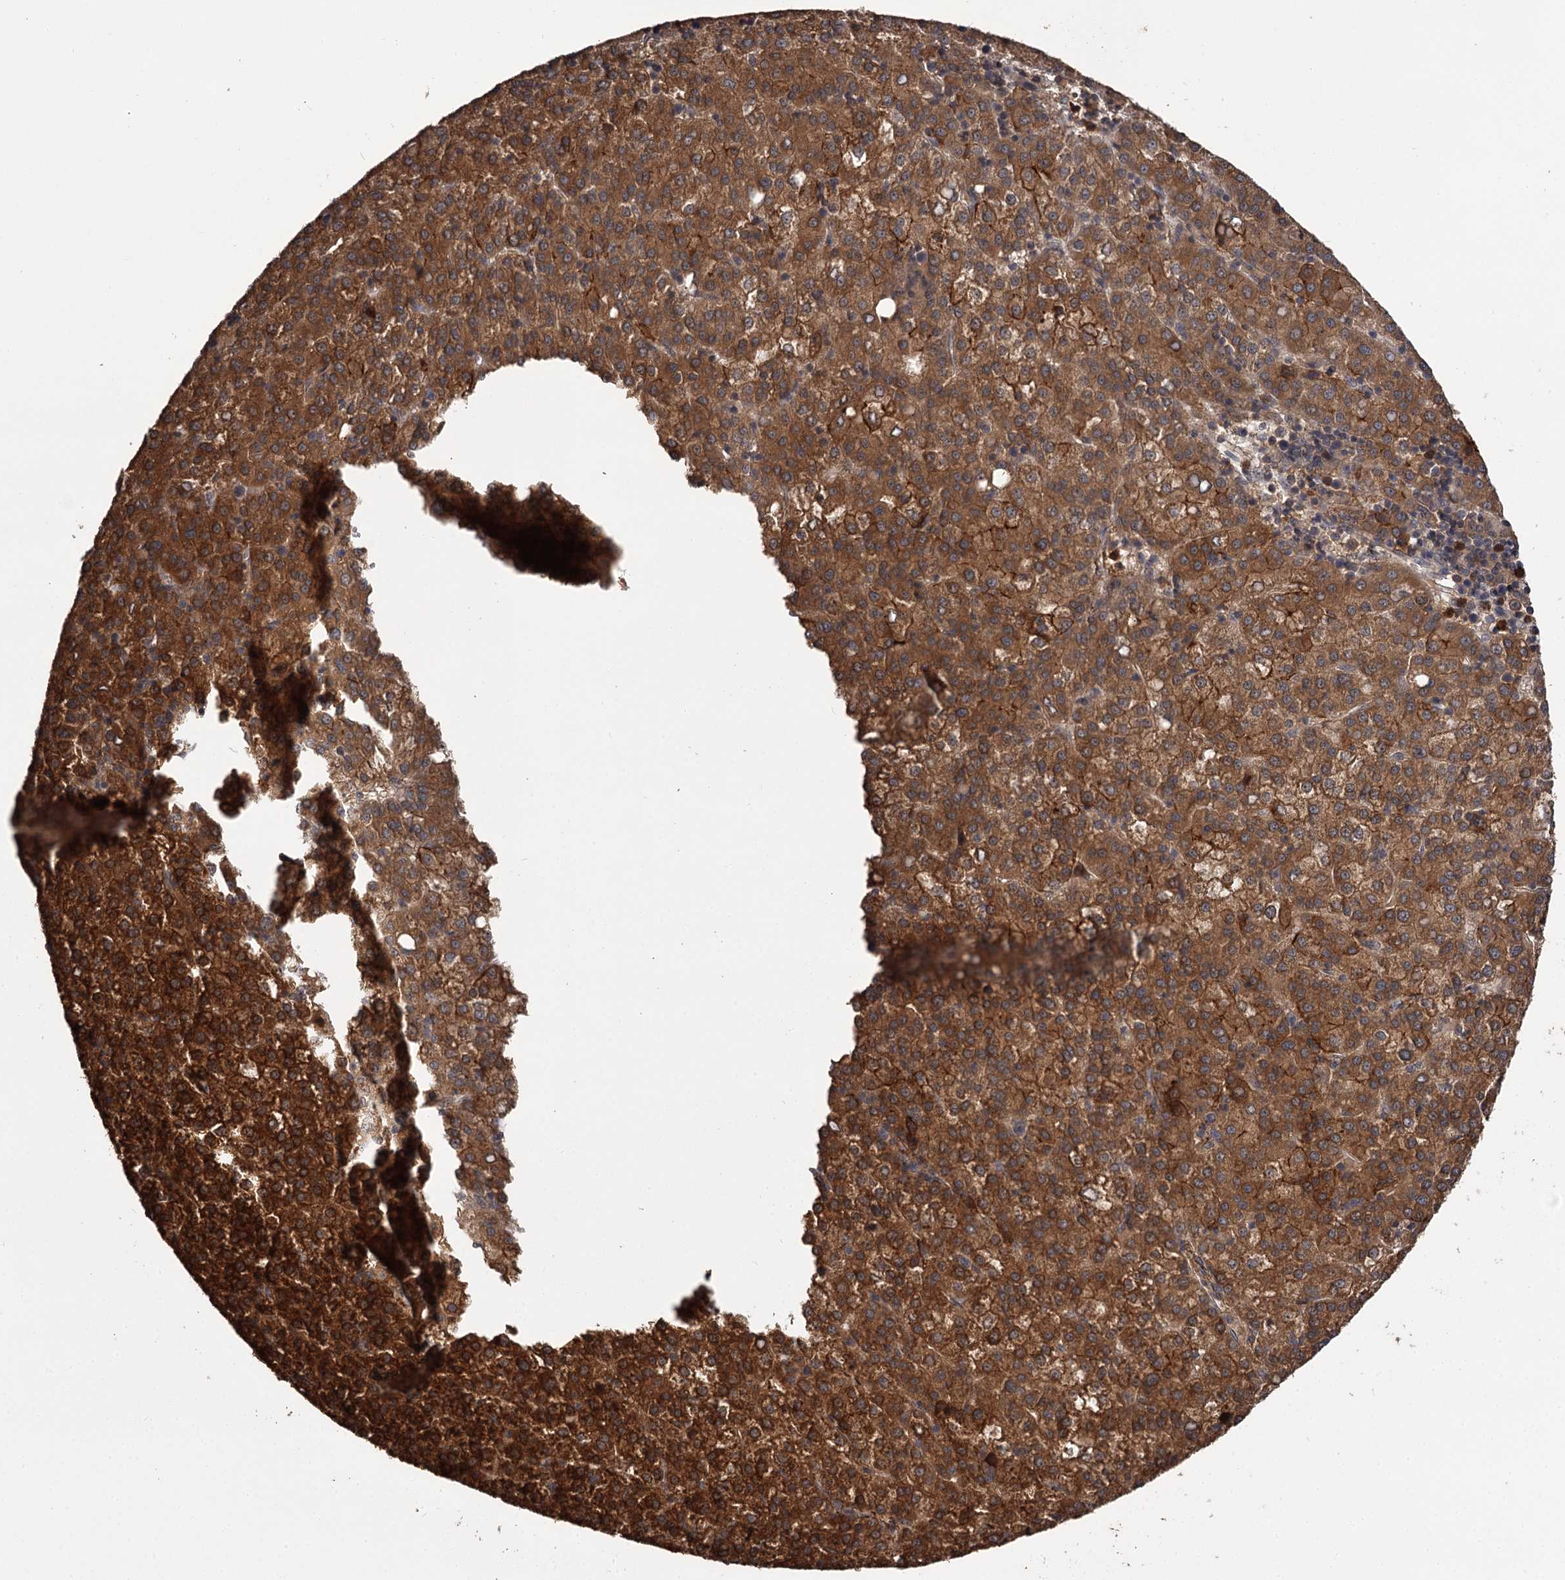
{"staining": {"intensity": "strong", "quantity": ">75%", "location": "cytoplasmic/membranous"}, "tissue": "liver cancer", "cell_type": "Tumor cells", "image_type": "cancer", "snomed": [{"axis": "morphology", "description": "Carcinoma, Hepatocellular, NOS"}, {"axis": "topography", "description": "Liver"}], "caption": "This image displays IHC staining of human hepatocellular carcinoma (liver), with high strong cytoplasmic/membranous positivity in about >75% of tumor cells.", "gene": "TTC12", "patient": {"sex": "female", "age": 58}}